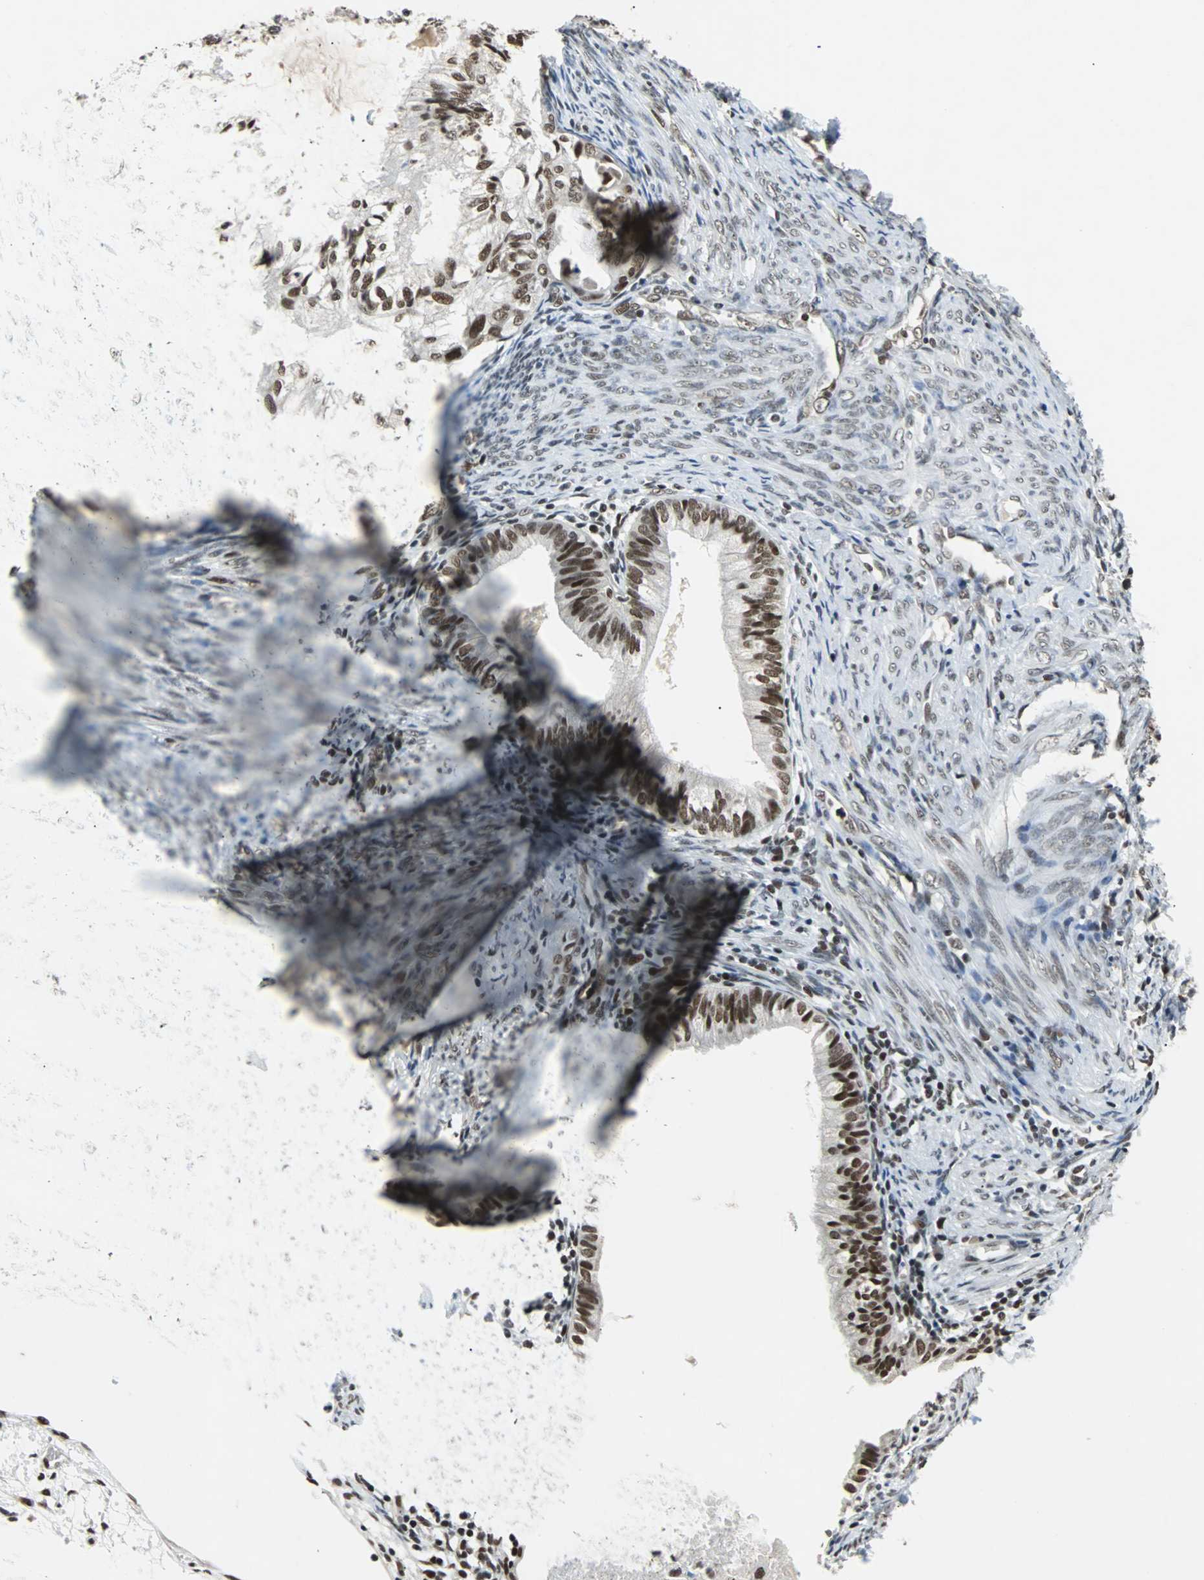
{"staining": {"intensity": "strong", "quantity": ">75%", "location": "nuclear"}, "tissue": "cervical cancer", "cell_type": "Tumor cells", "image_type": "cancer", "snomed": [{"axis": "morphology", "description": "Normal tissue, NOS"}, {"axis": "morphology", "description": "Adenocarcinoma, NOS"}, {"axis": "topography", "description": "Cervix"}, {"axis": "topography", "description": "Endometrium"}], "caption": "Immunohistochemical staining of human cervical cancer (adenocarcinoma) shows high levels of strong nuclear expression in approximately >75% of tumor cells. (DAB = brown stain, brightfield microscopy at high magnification).", "gene": "GATAD2A", "patient": {"sex": "female", "age": 86}}